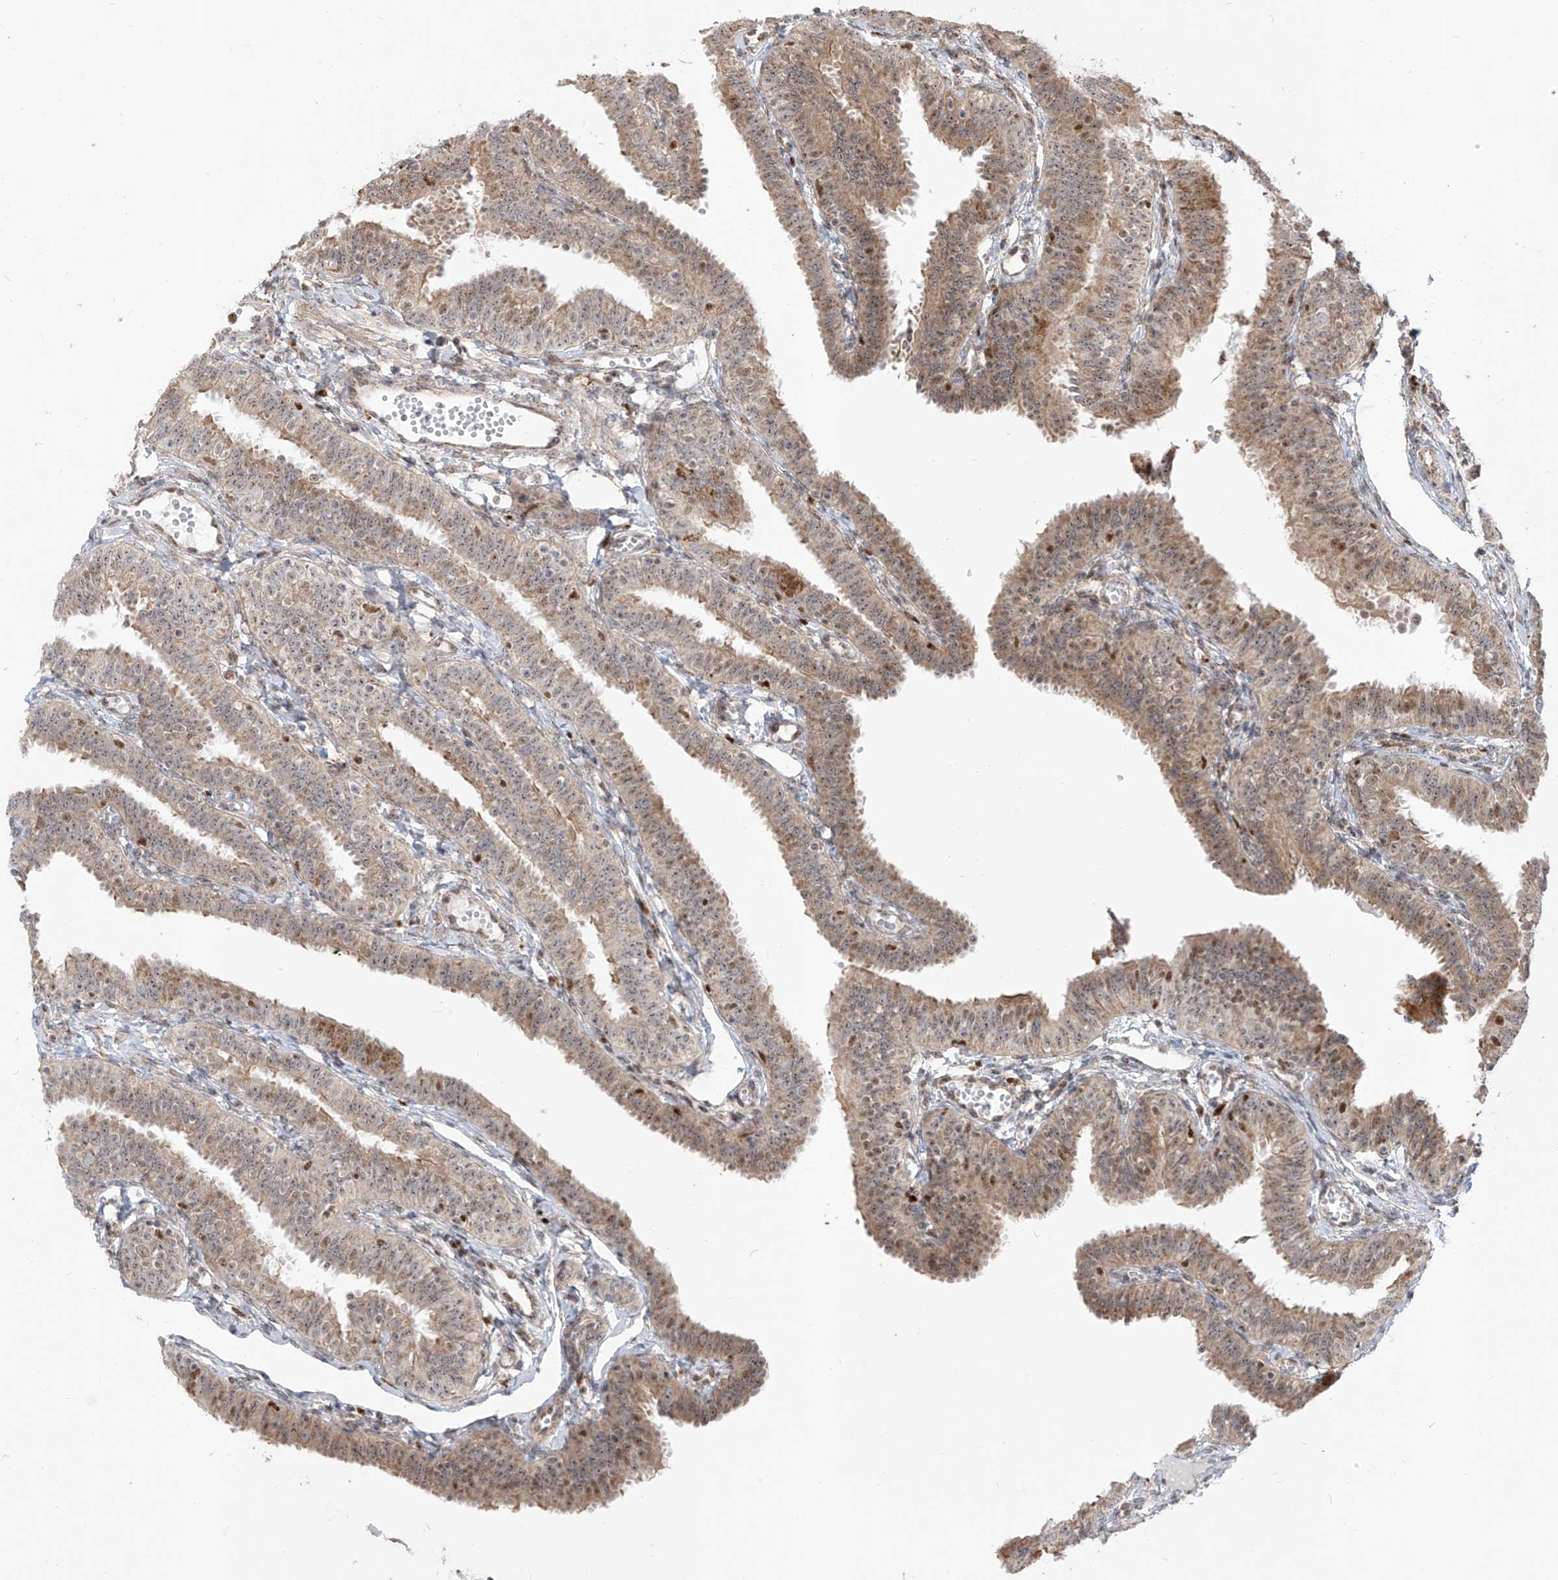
{"staining": {"intensity": "moderate", "quantity": ">75%", "location": "cytoplasmic/membranous,nuclear"}, "tissue": "fallopian tube", "cell_type": "Glandular cells", "image_type": "normal", "snomed": [{"axis": "morphology", "description": "Normal tissue, NOS"}, {"axis": "topography", "description": "Fallopian tube"}], "caption": "Immunohistochemical staining of unremarkable fallopian tube shows >75% levels of moderate cytoplasmic/membranous,nuclear protein positivity in about >75% of glandular cells. (DAB (3,3'-diaminobenzidine) IHC with brightfield microscopy, high magnification).", "gene": "ZBTB8A", "patient": {"sex": "female", "age": 35}}